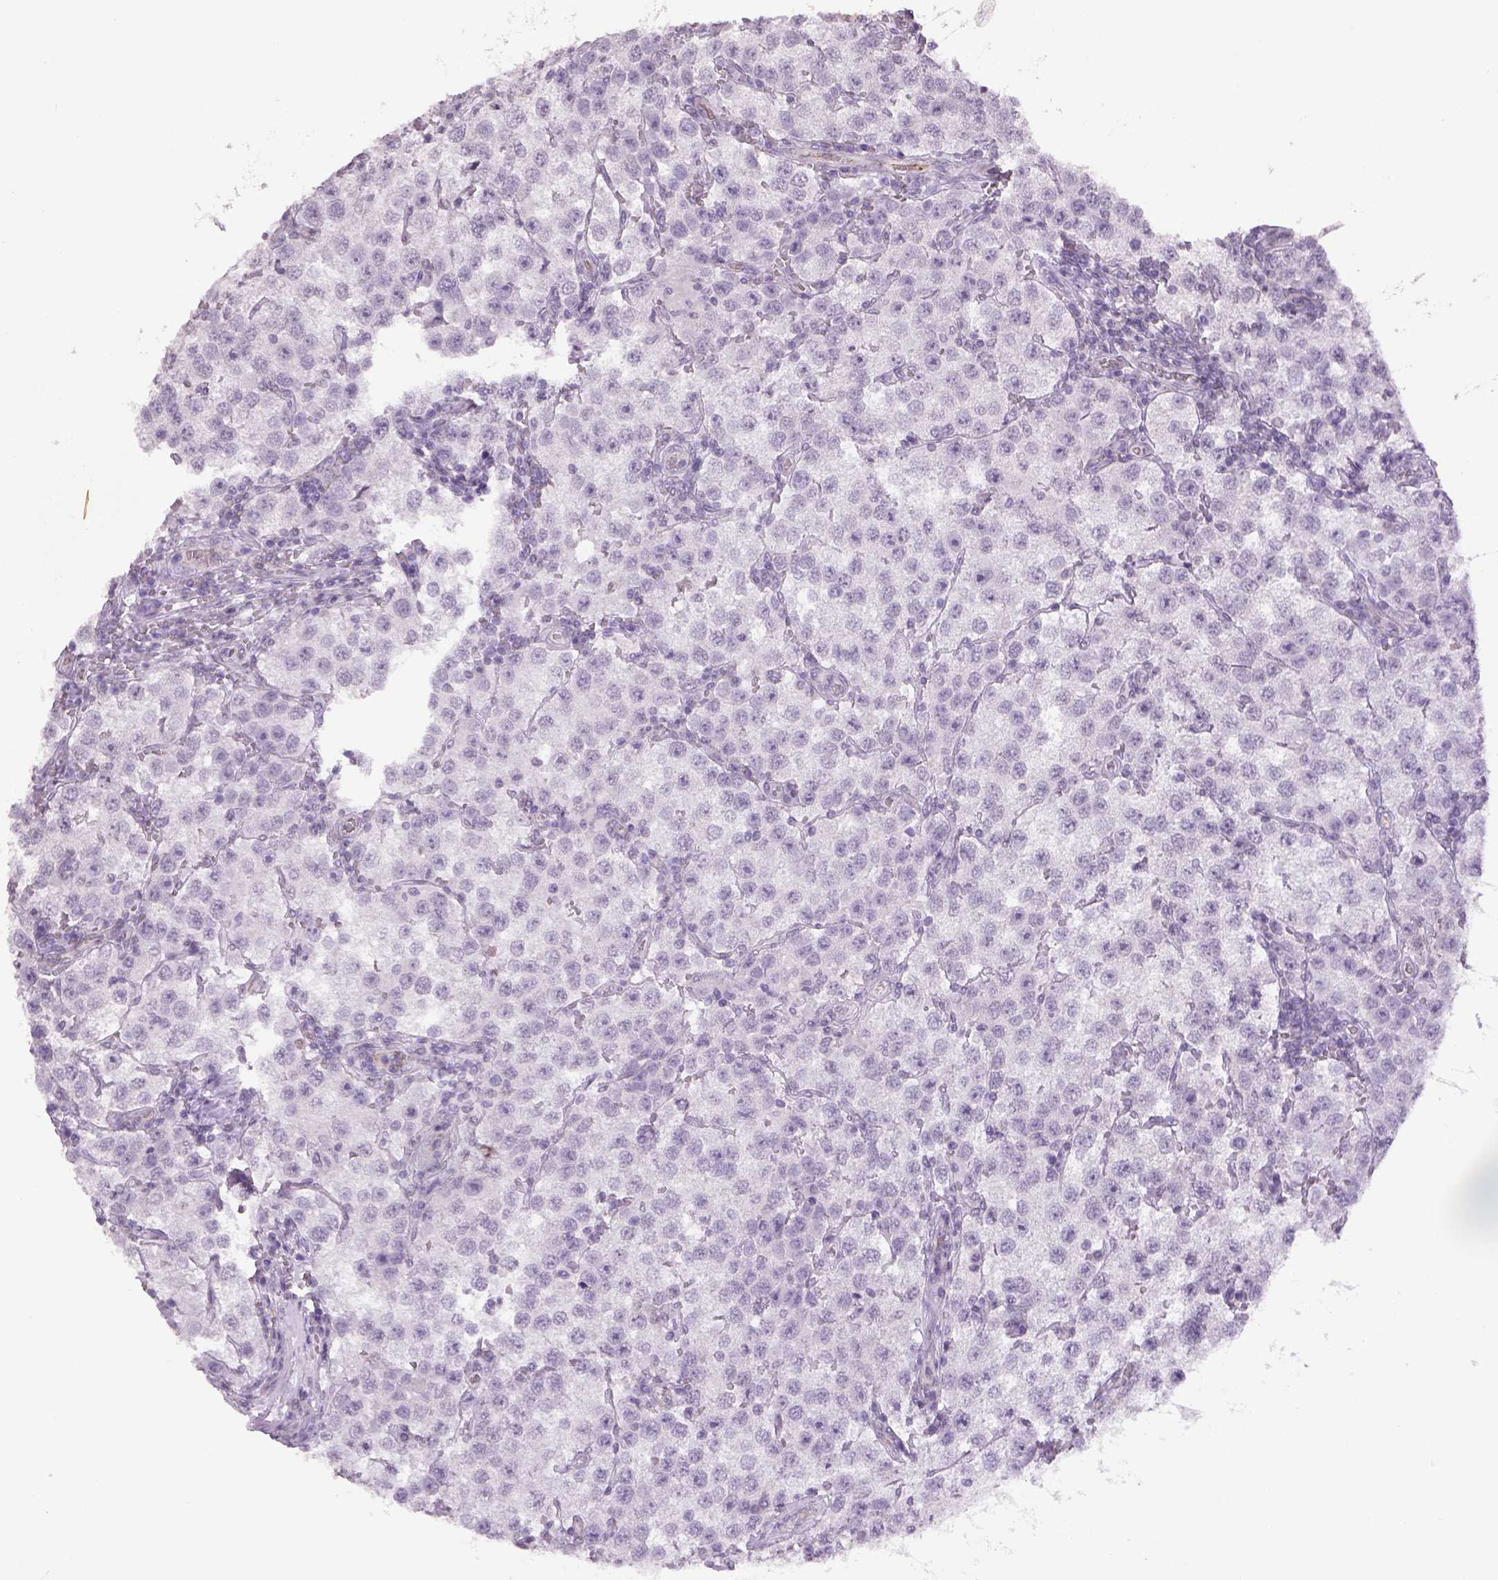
{"staining": {"intensity": "negative", "quantity": "none", "location": "none"}, "tissue": "testis cancer", "cell_type": "Tumor cells", "image_type": "cancer", "snomed": [{"axis": "morphology", "description": "Seminoma, NOS"}, {"axis": "topography", "description": "Testis"}], "caption": "Micrograph shows no significant protein positivity in tumor cells of testis cancer (seminoma).", "gene": "PRRT1", "patient": {"sex": "male", "age": 37}}